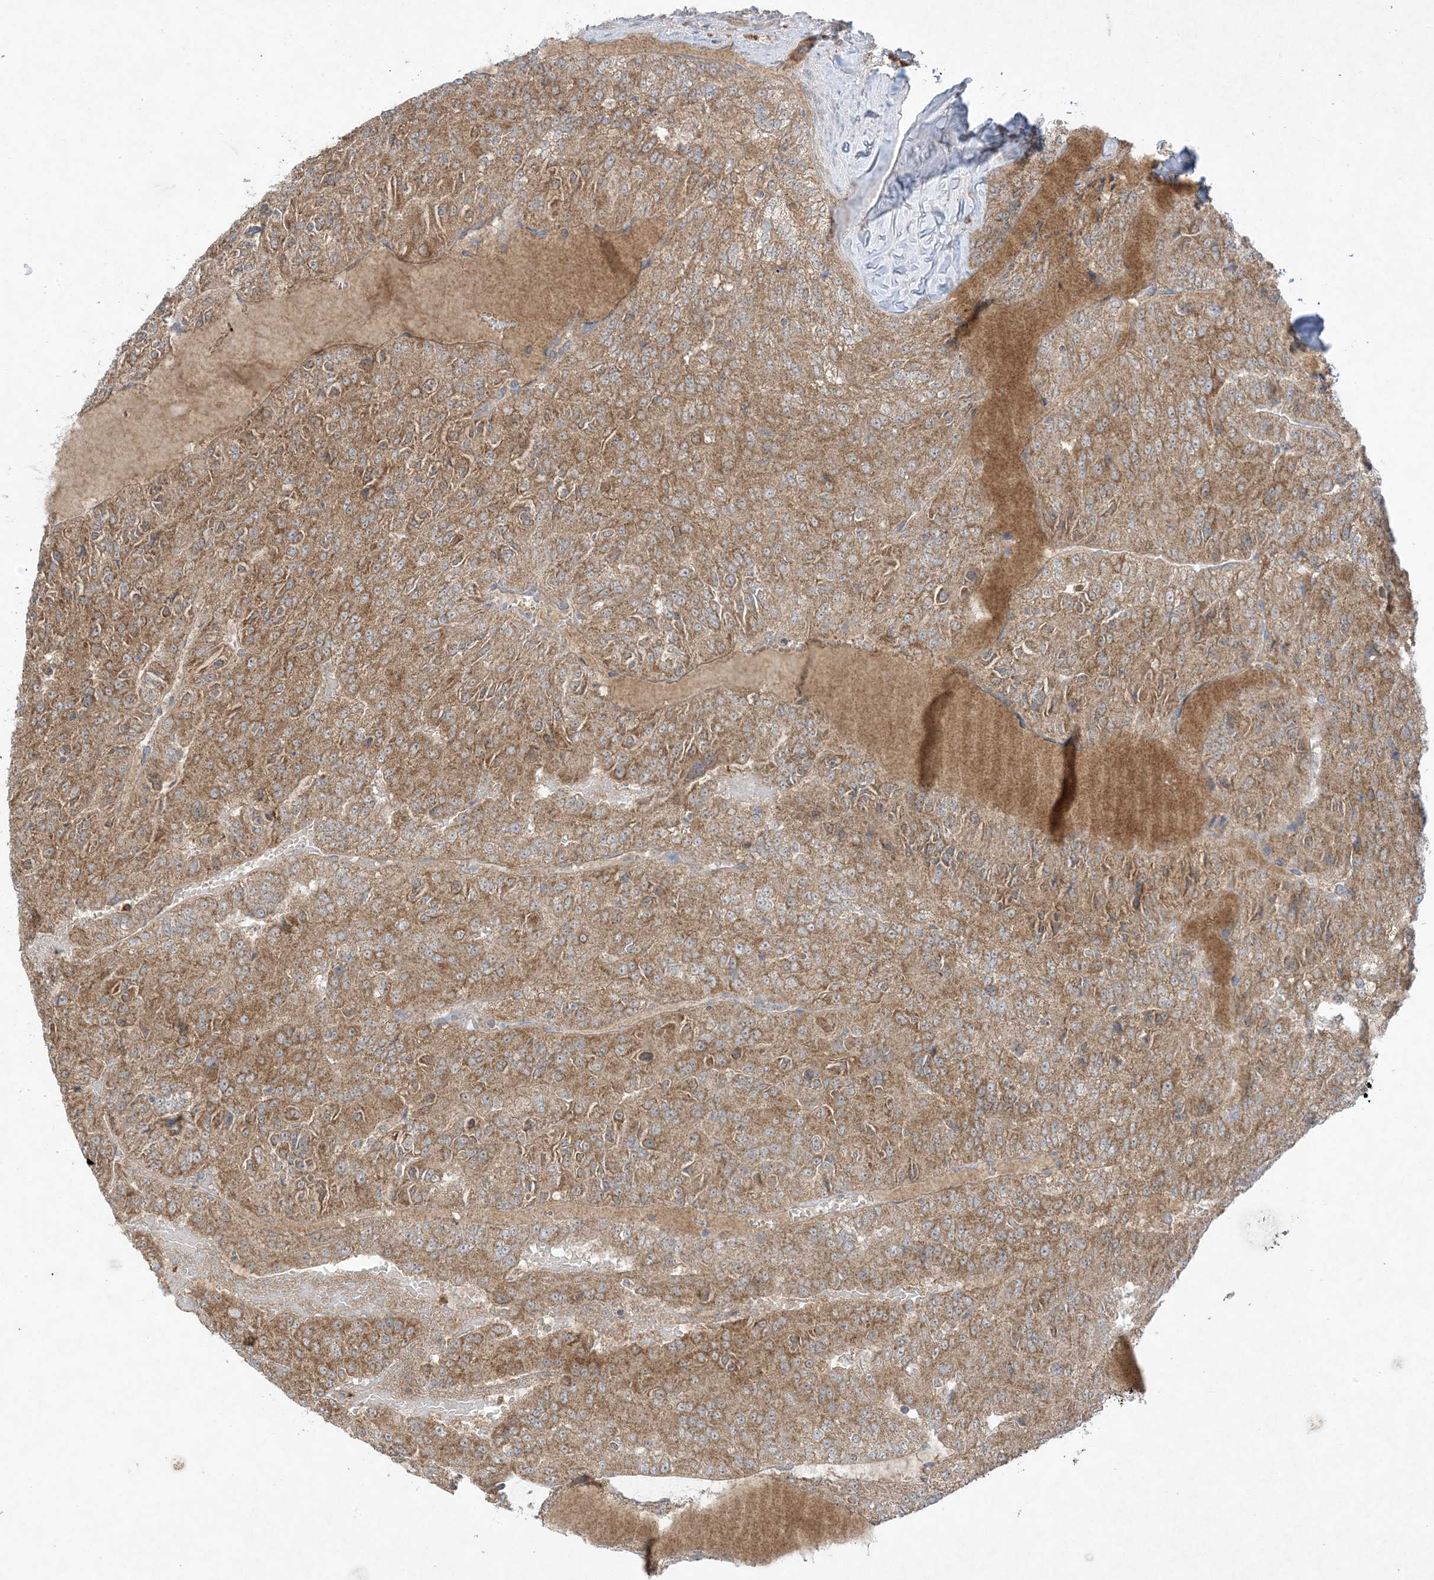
{"staining": {"intensity": "moderate", "quantity": ">75%", "location": "cytoplasmic/membranous"}, "tissue": "renal cancer", "cell_type": "Tumor cells", "image_type": "cancer", "snomed": [{"axis": "morphology", "description": "Adenocarcinoma, NOS"}, {"axis": "topography", "description": "Kidney"}], "caption": "An immunohistochemistry photomicrograph of neoplastic tissue is shown. Protein staining in brown highlights moderate cytoplasmic/membranous positivity in renal cancer (adenocarcinoma) within tumor cells. (Stains: DAB in brown, nuclei in blue, Microscopy: brightfield microscopy at high magnification).", "gene": "UBE2C", "patient": {"sex": "female", "age": 63}}